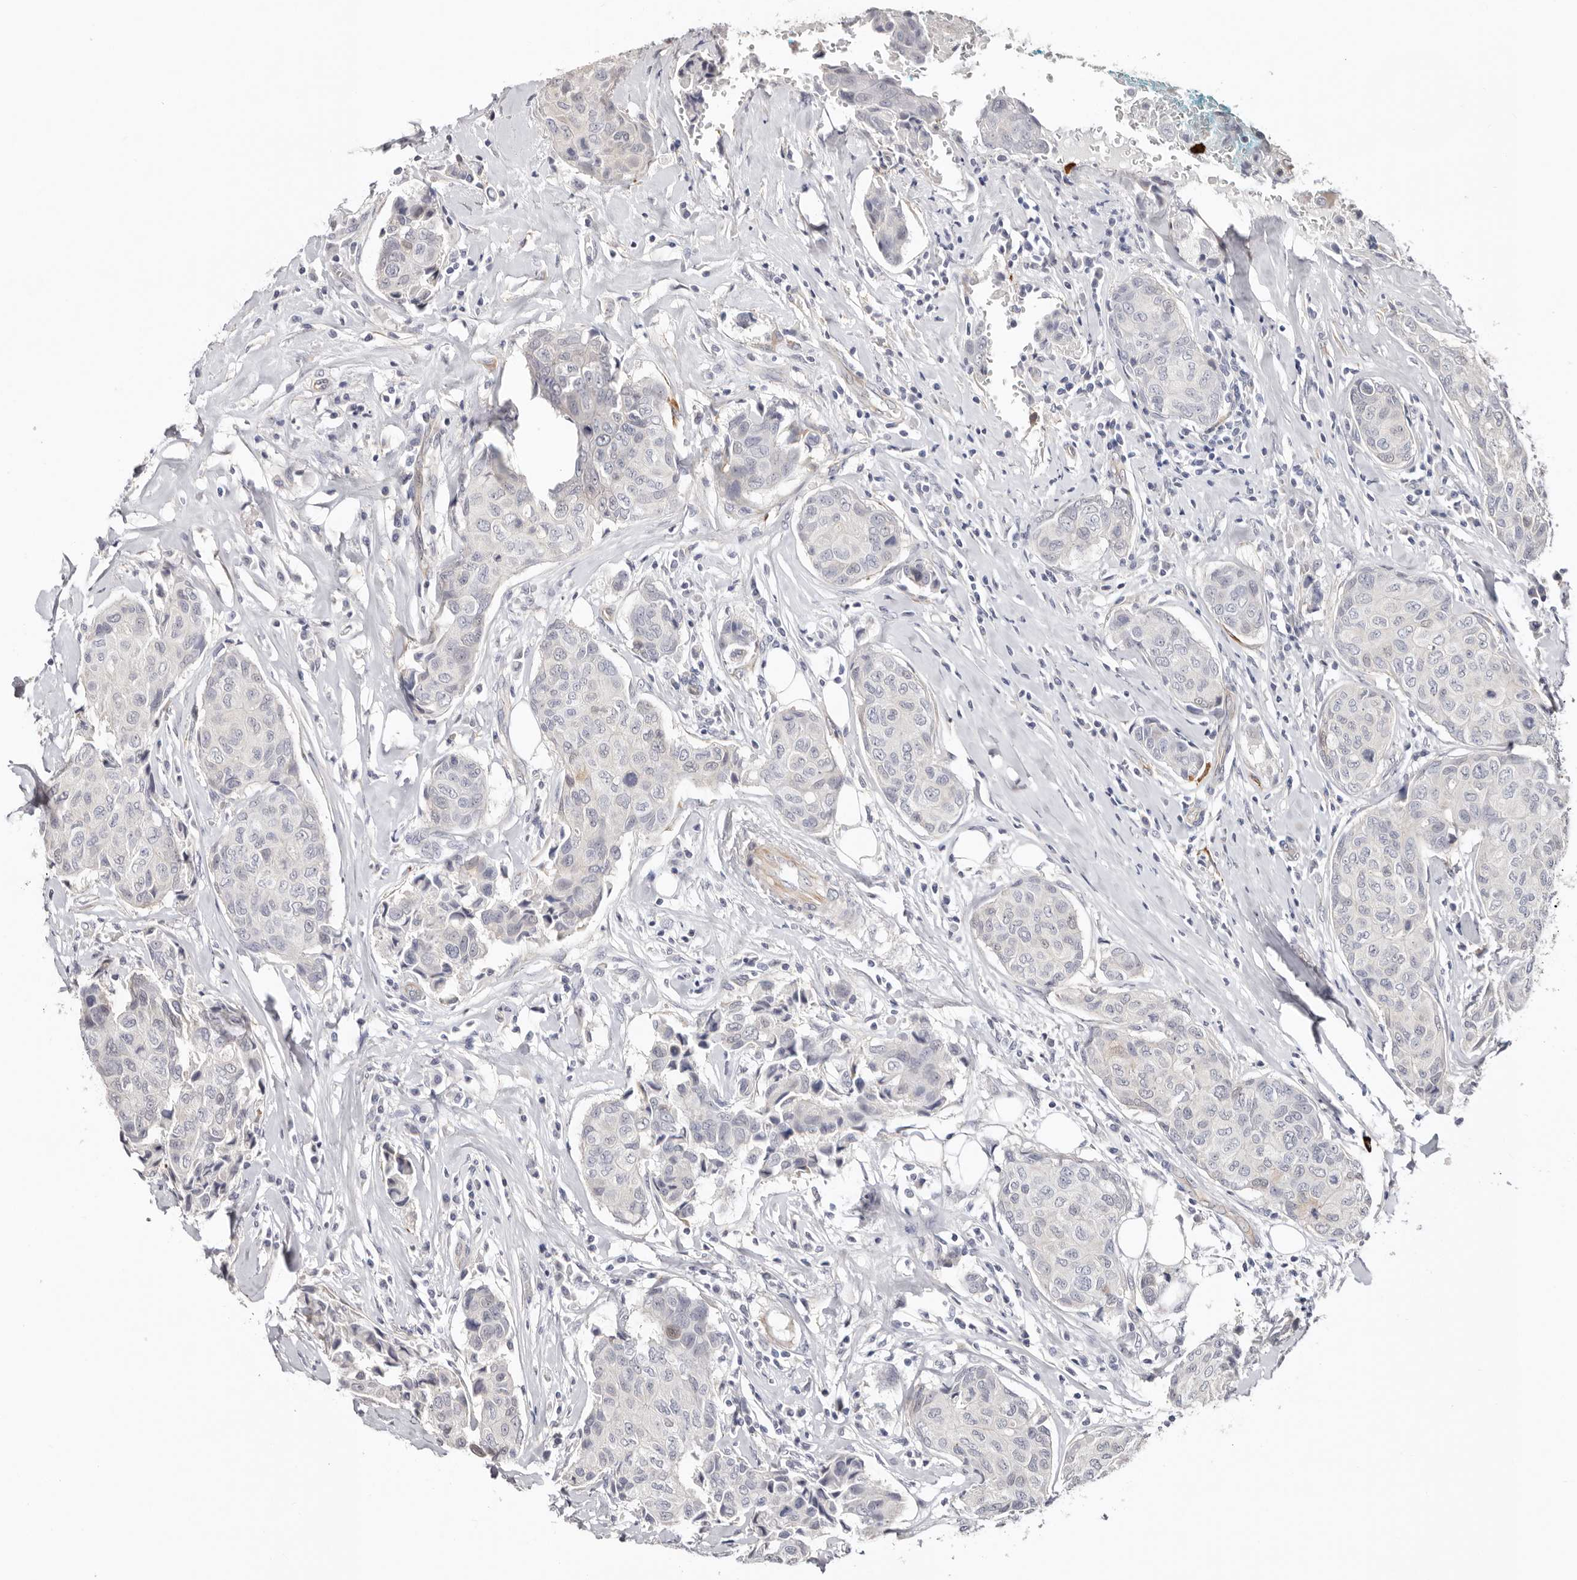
{"staining": {"intensity": "negative", "quantity": "none", "location": "none"}, "tissue": "breast cancer", "cell_type": "Tumor cells", "image_type": "cancer", "snomed": [{"axis": "morphology", "description": "Duct carcinoma"}, {"axis": "topography", "description": "Breast"}], "caption": "Tumor cells show no significant staining in breast invasive ductal carcinoma.", "gene": "PKDCC", "patient": {"sex": "female", "age": 80}}